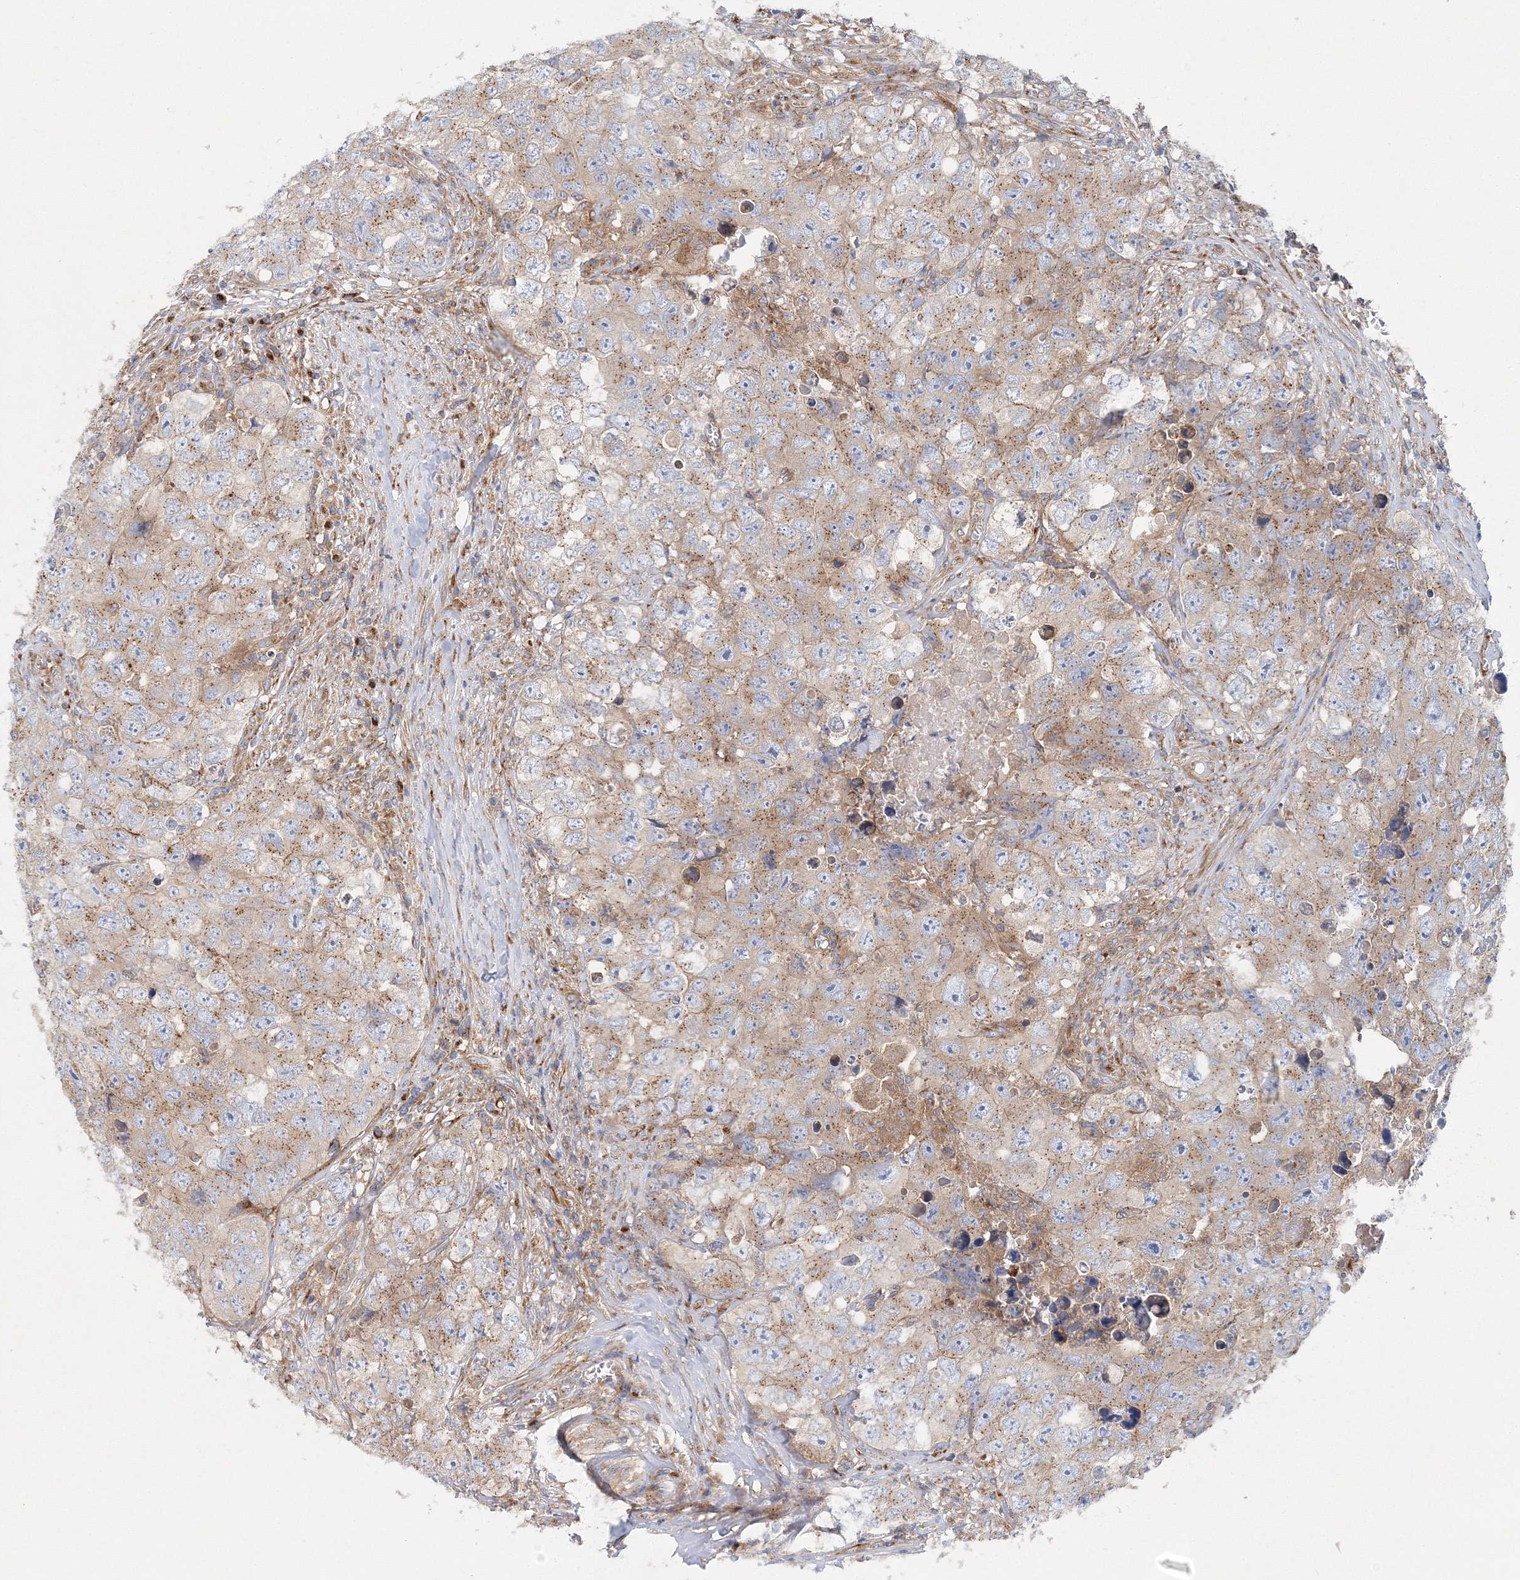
{"staining": {"intensity": "weak", "quantity": ">75%", "location": "cytoplasmic/membranous"}, "tissue": "testis cancer", "cell_type": "Tumor cells", "image_type": "cancer", "snomed": [{"axis": "morphology", "description": "Seminoma, NOS"}, {"axis": "morphology", "description": "Carcinoma, Embryonal, NOS"}, {"axis": "topography", "description": "Testis"}], "caption": "Immunohistochemistry (IHC) staining of testis cancer (embryonal carcinoma), which exhibits low levels of weak cytoplasmic/membranous staining in about >75% of tumor cells indicating weak cytoplasmic/membranous protein positivity. The staining was performed using DAB (3,3'-diaminobenzidine) (brown) for protein detection and nuclei were counterstained in hematoxylin (blue).", "gene": "SEC23IP", "patient": {"sex": "male", "age": 43}}